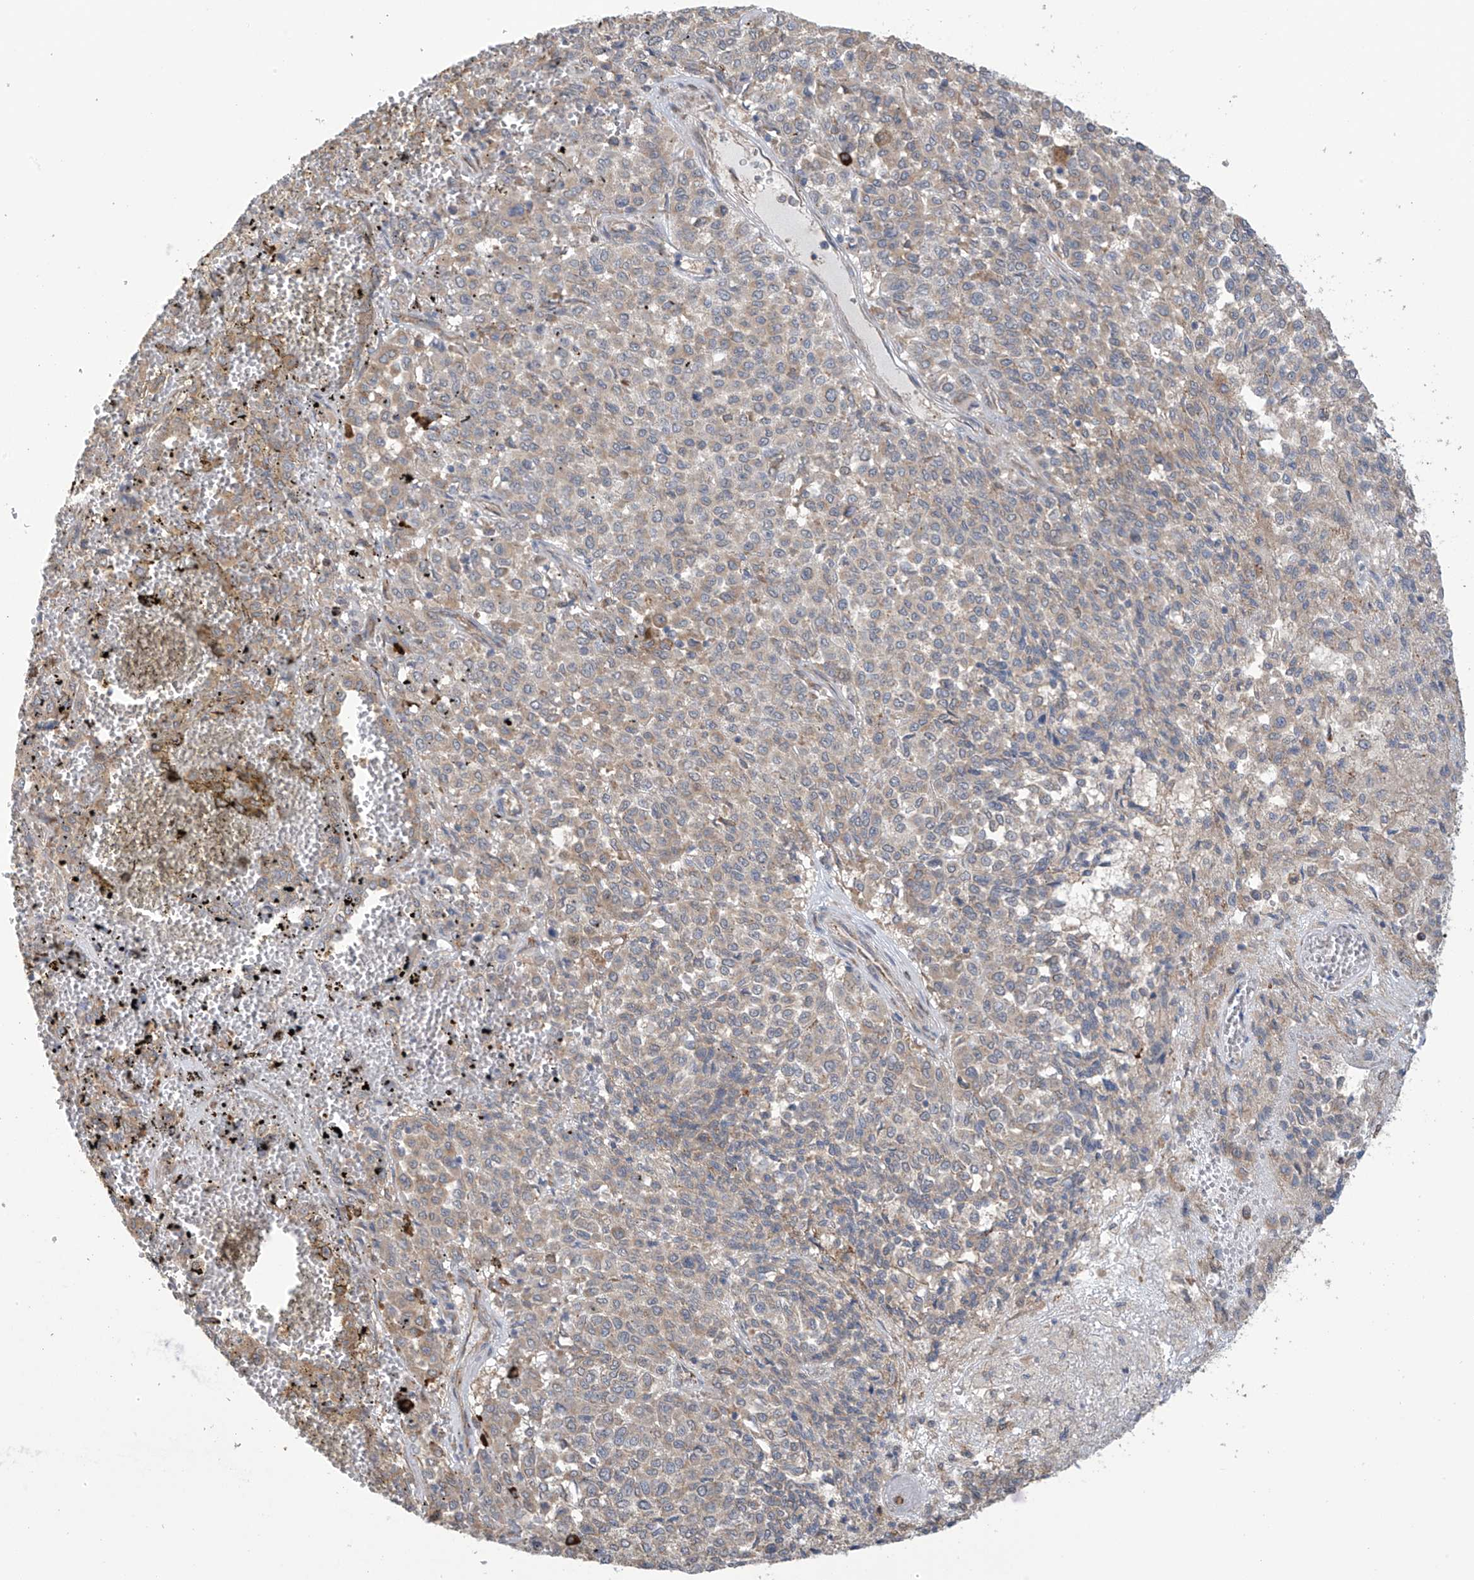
{"staining": {"intensity": "weak", "quantity": "25%-75%", "location": "cytoplasmic/membranous"}, "tissue": "melanoma", "cell_type": "Tumor cells", "image_type": "cancer", "snomed": [{"axis": "morphology", "description": "Malignant melanoma, Metastatic site"}, {"axis": "topography", "description": "Pancreas"}], "caption": "Protein positivity by IHC exhibits weak cytoplasmic/membranous expression in approximately 25%-75% of tumor cells in malignant melanoma (metastatic site).", "gene": "KIAA1522", "patient": {"sex": "female", "age": 30}}